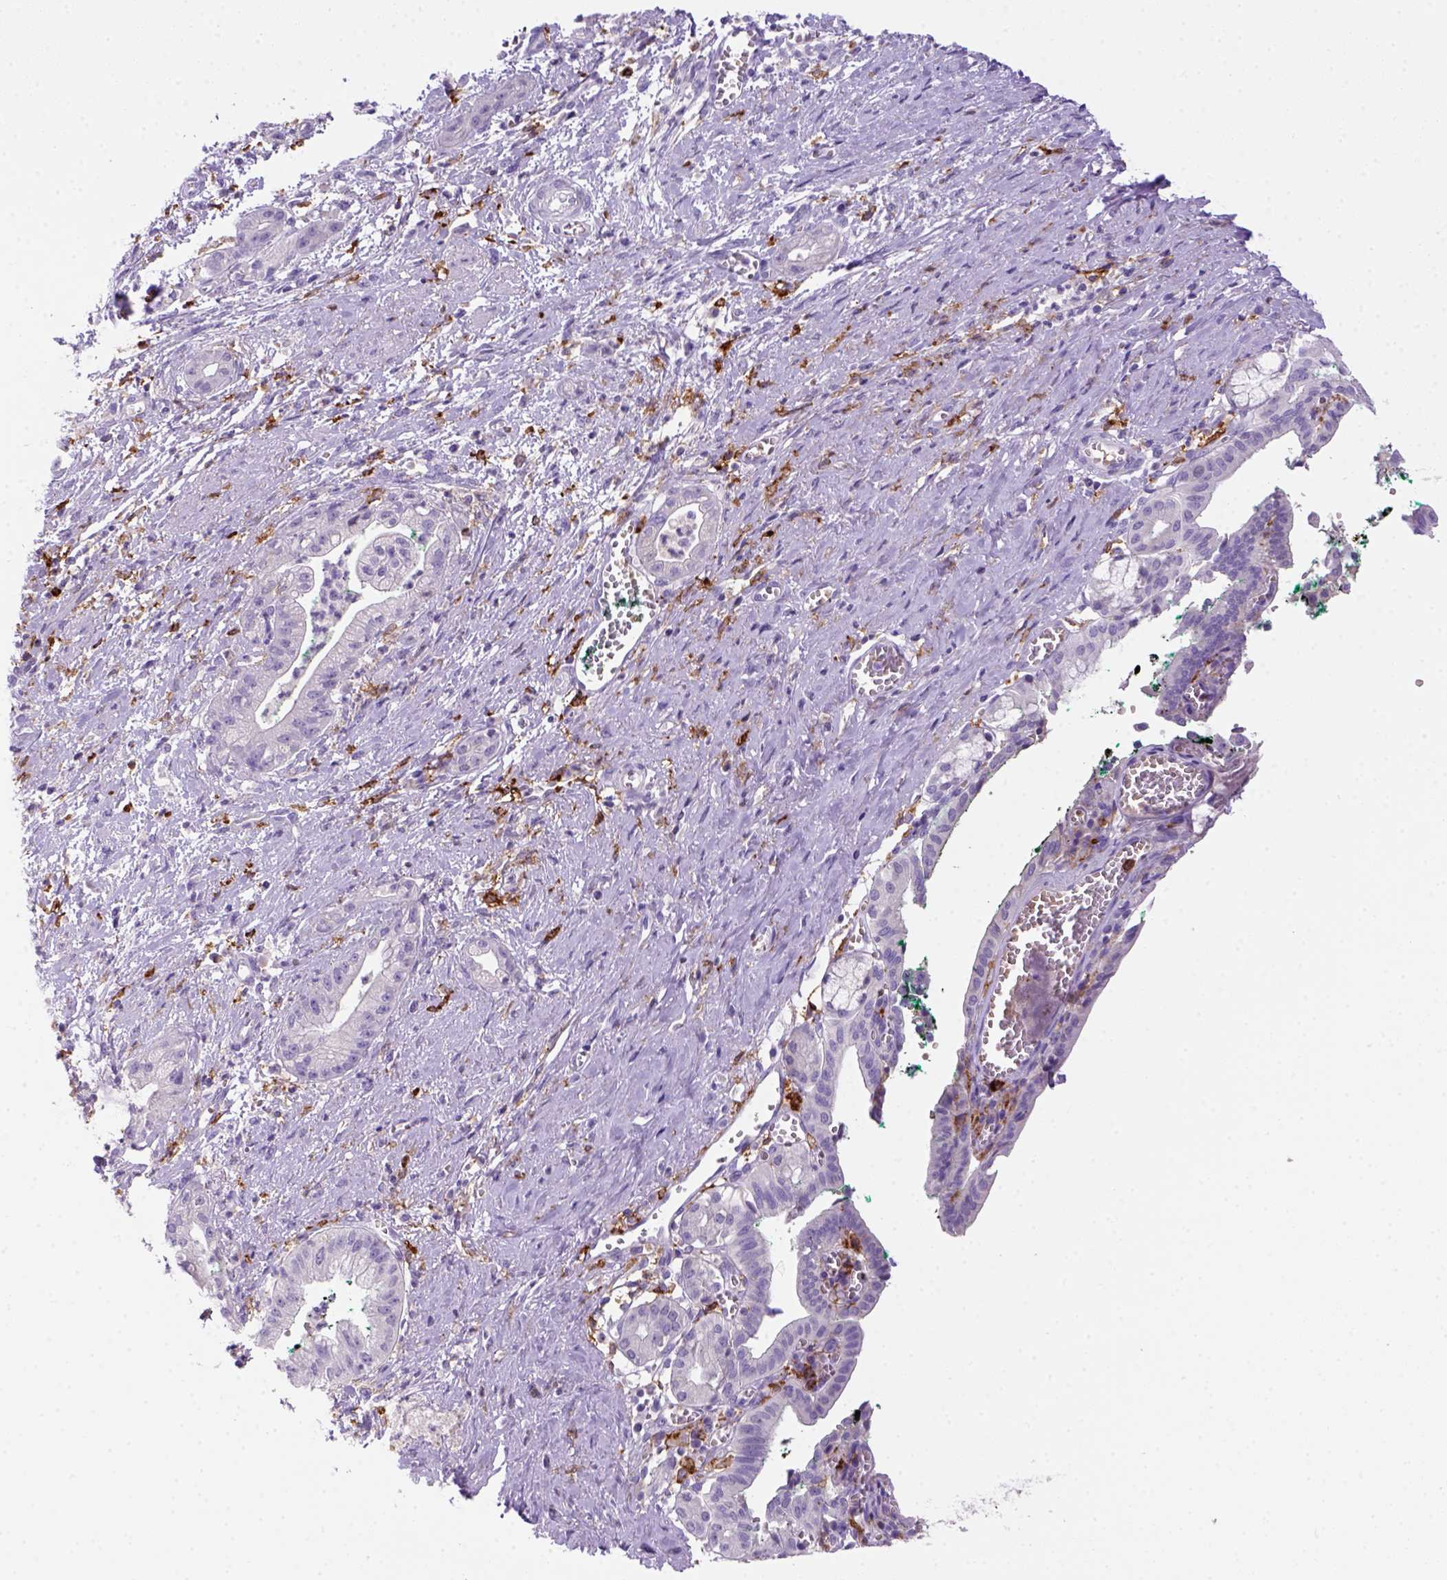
{"staining": {"intensity": "negative", "quantity": "none", "location": "none"}, "tissue": "pancreatic cancer", "cell_type": "Tumor cells", "image_type": "cancer", "snomed": [{"axis": "morphology", "description": "Normal tissue, NOS"}, {"axis": "morphology", "description": "Adenocarcinoma, NOS"}, {"axis": "topography", "description": "Lymph node"}, {"axis": "topography", "description": "Pancreas"}], "caption": "Tumor cells are negative for brown protein staining in pancreatic cancer (adenocarcinoma). (DAB immunohistochemistry, high magnification).", "gene": "CD14", "patient": {"sex": "female", "age": 58}}